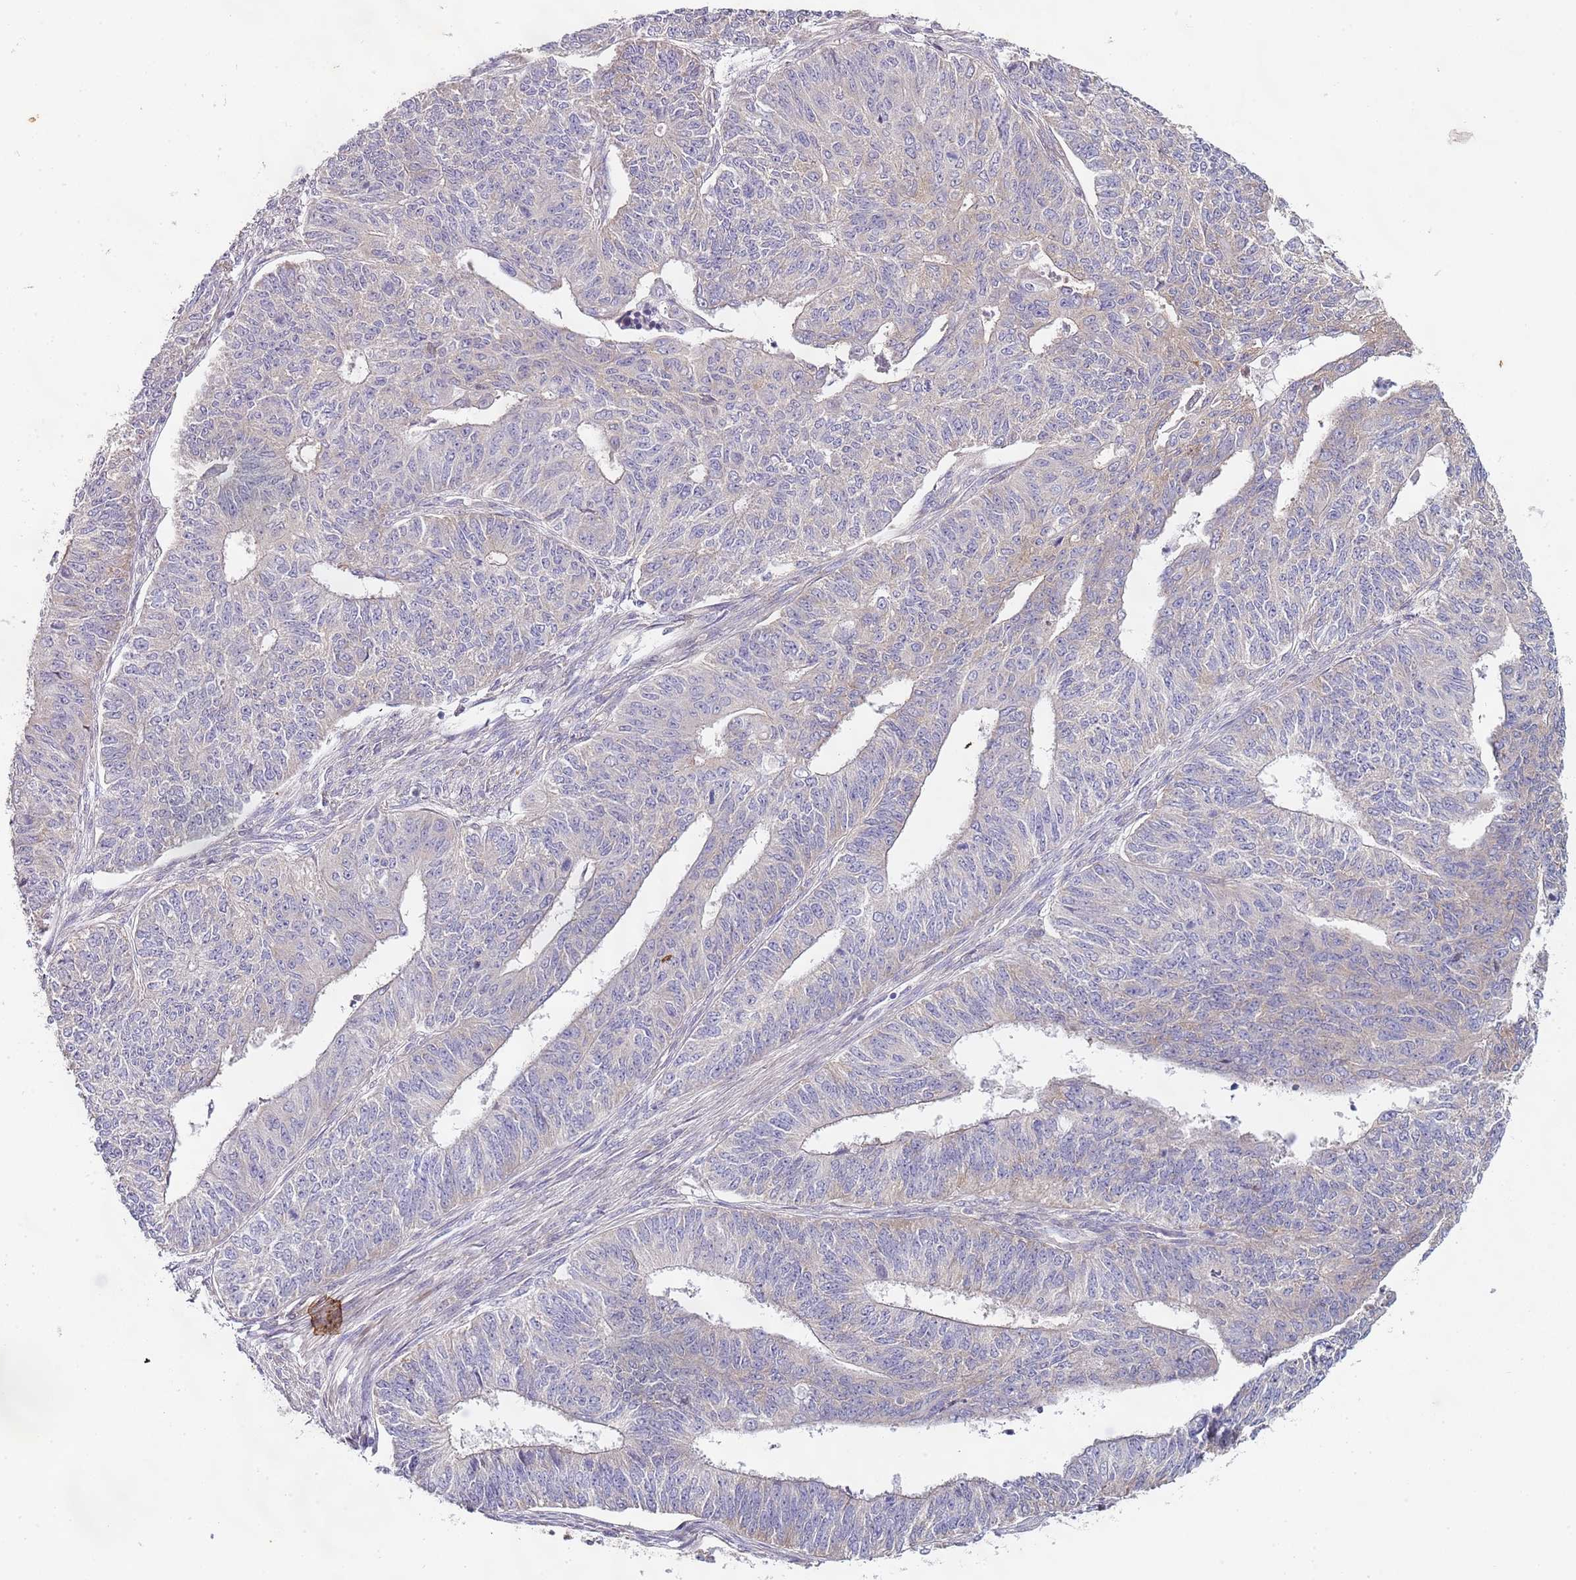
{"staining": {"intensity": "negative", "quantity": "none", "location": "none"}, "tissue": "endometrial cancer", "cell_type": "Tumor cells", "image_type": "cancer", "snomed": [{"axis": "morphology", "description": "Adenocarcinoma, NOS"}, {"axis": "topography", "description": "Endometrium"}], "caption": "High power microscopy micrograph of an immunohistochemistry (IHC) image of adenocarcinoma (endometrial), revealing no significant positivity in tumor cells.", "gene": "TBC1D9", "patient": {"sex": "female", "age": 32}}